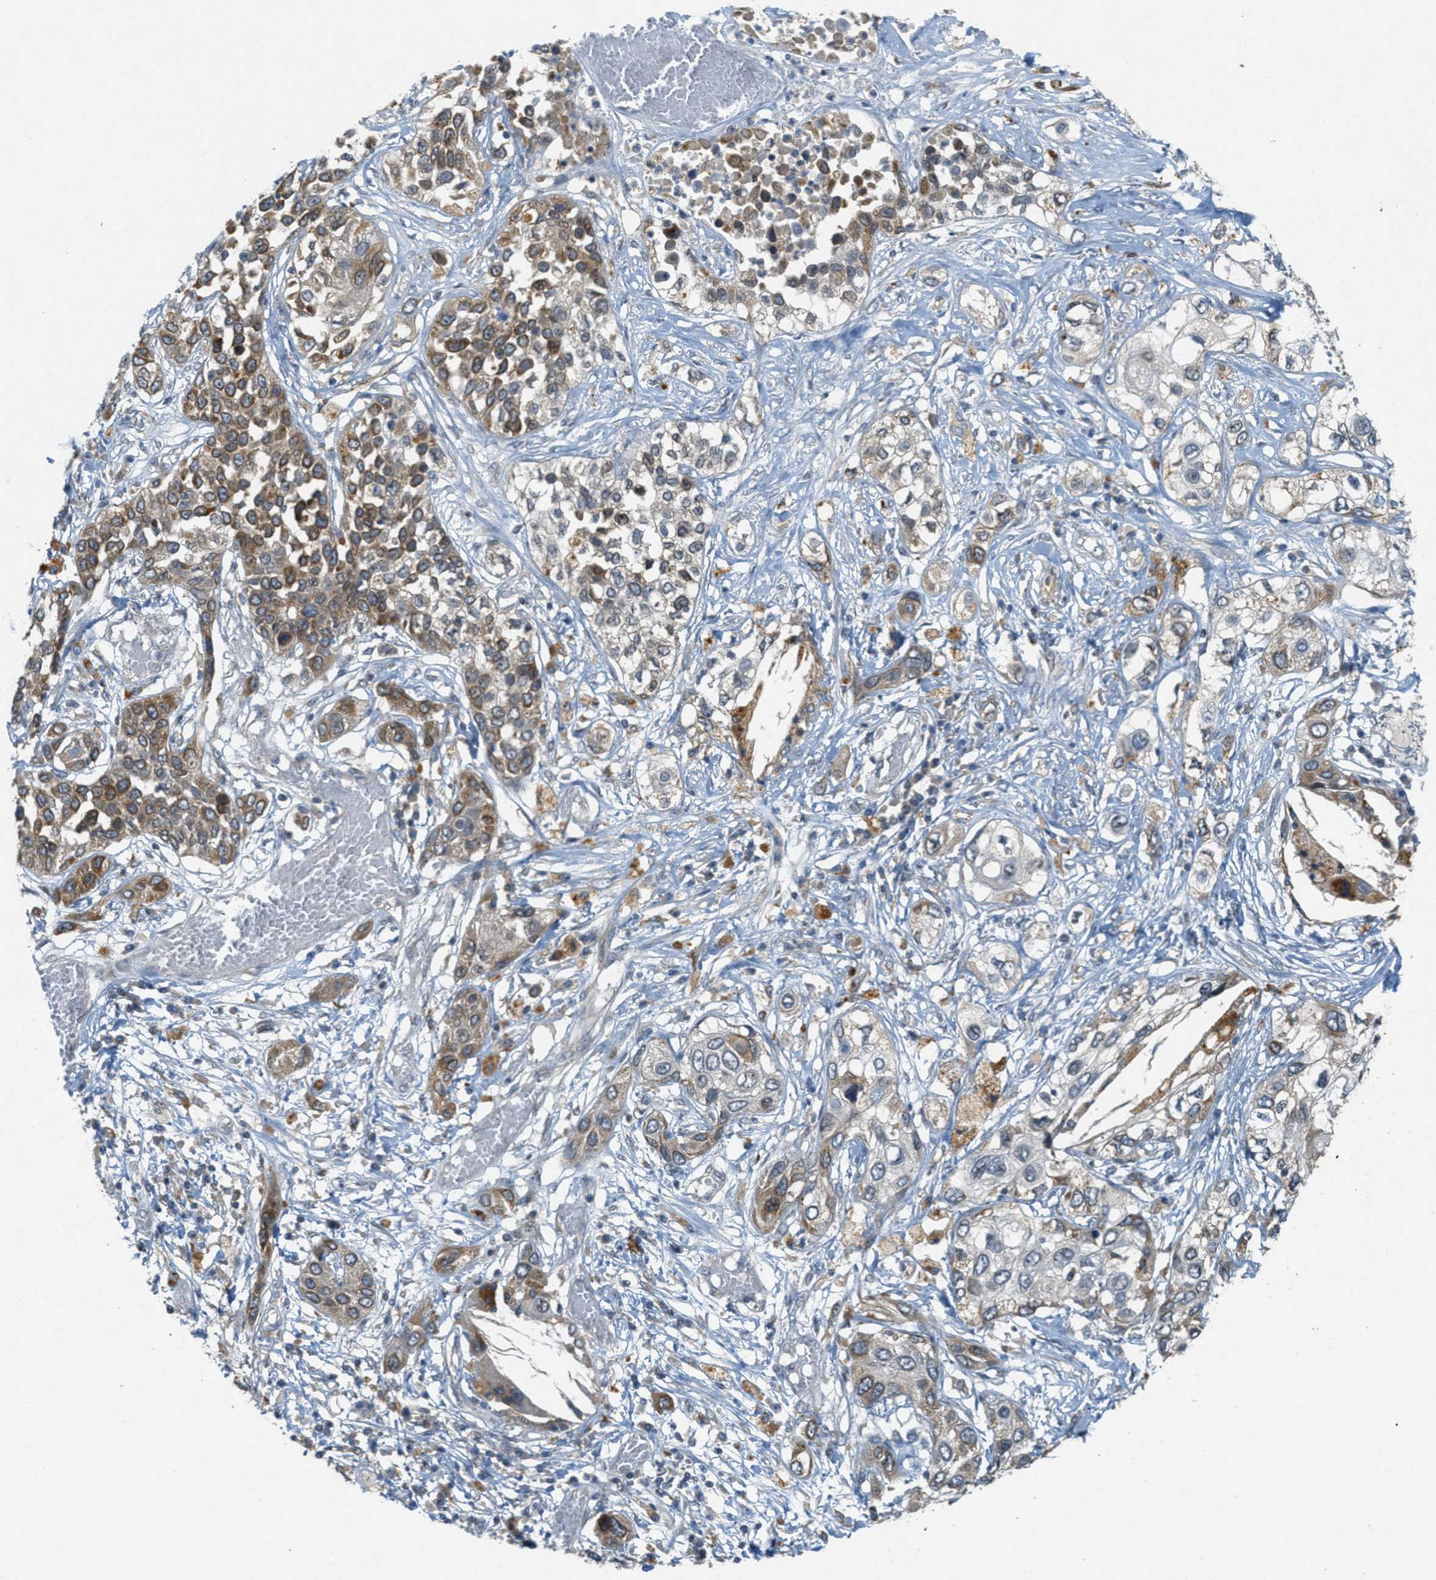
{"staining": {"intensity": "moderate", "quantity": ">75%", "location": "cytoplasmic/membranous"}, "tissue": "lung cancer", "cell_type": "Tumor cells", "image_type": "cancer", "snomed": [{"axis": "morphology", "description": "Squamous cell carcinoma, NOS"}, {"axis": "topography", "description": "Lung"}], "caption": "Human lung cancer stained with a brown dye exhibits moderate cytoplasmic/membranous positive expression in approximately >75% of tumor cells.", "gene": "SIGMAR1", "patient": {"sex": "male", "age": 71}}